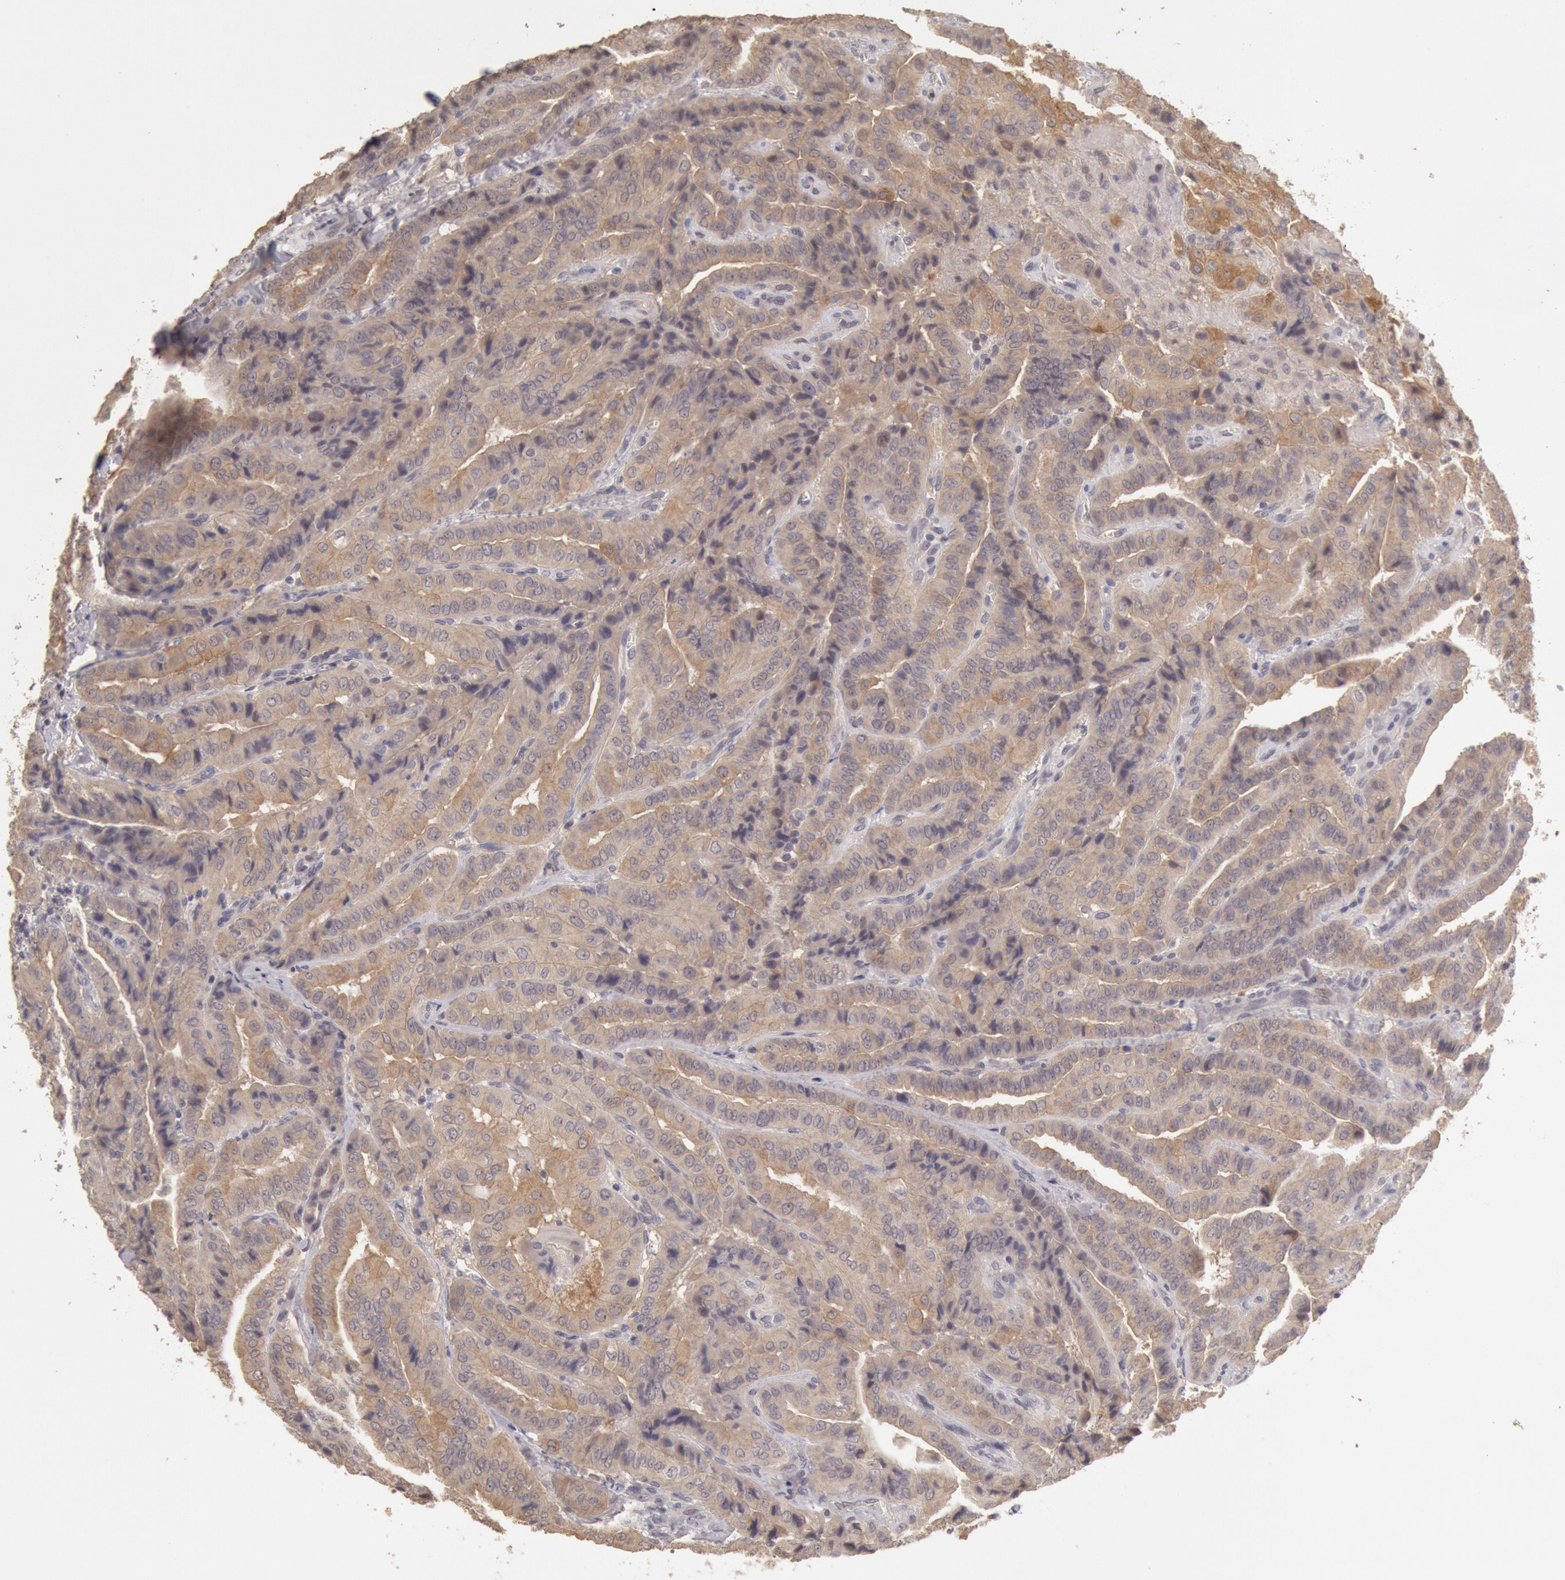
{"staining": {"intensity": "moderate", "quantity": ">75%", "location": "cytoplasmic/membranous"}, "tissue": "thyroid cancer", "cell_type": "Tumor cells", "image_type": "cancer", "snomed": [{"axis": "morphology", "description": "Papillary adenocarcinoma, NOS"}, {"axis": "topography", "description": "Thyroid gland"}], "caption": "Tumor cells reveal moderate cytoplasmic/membranous expression in approximately >75% of cells in thyroid cancer (papillary adenocarcinoma). (brown staining indicates protein expression, while blue staining denotes nuclei).", "gene": "ZFP36L1", "patient": {"sex": "female", "age": 71}}